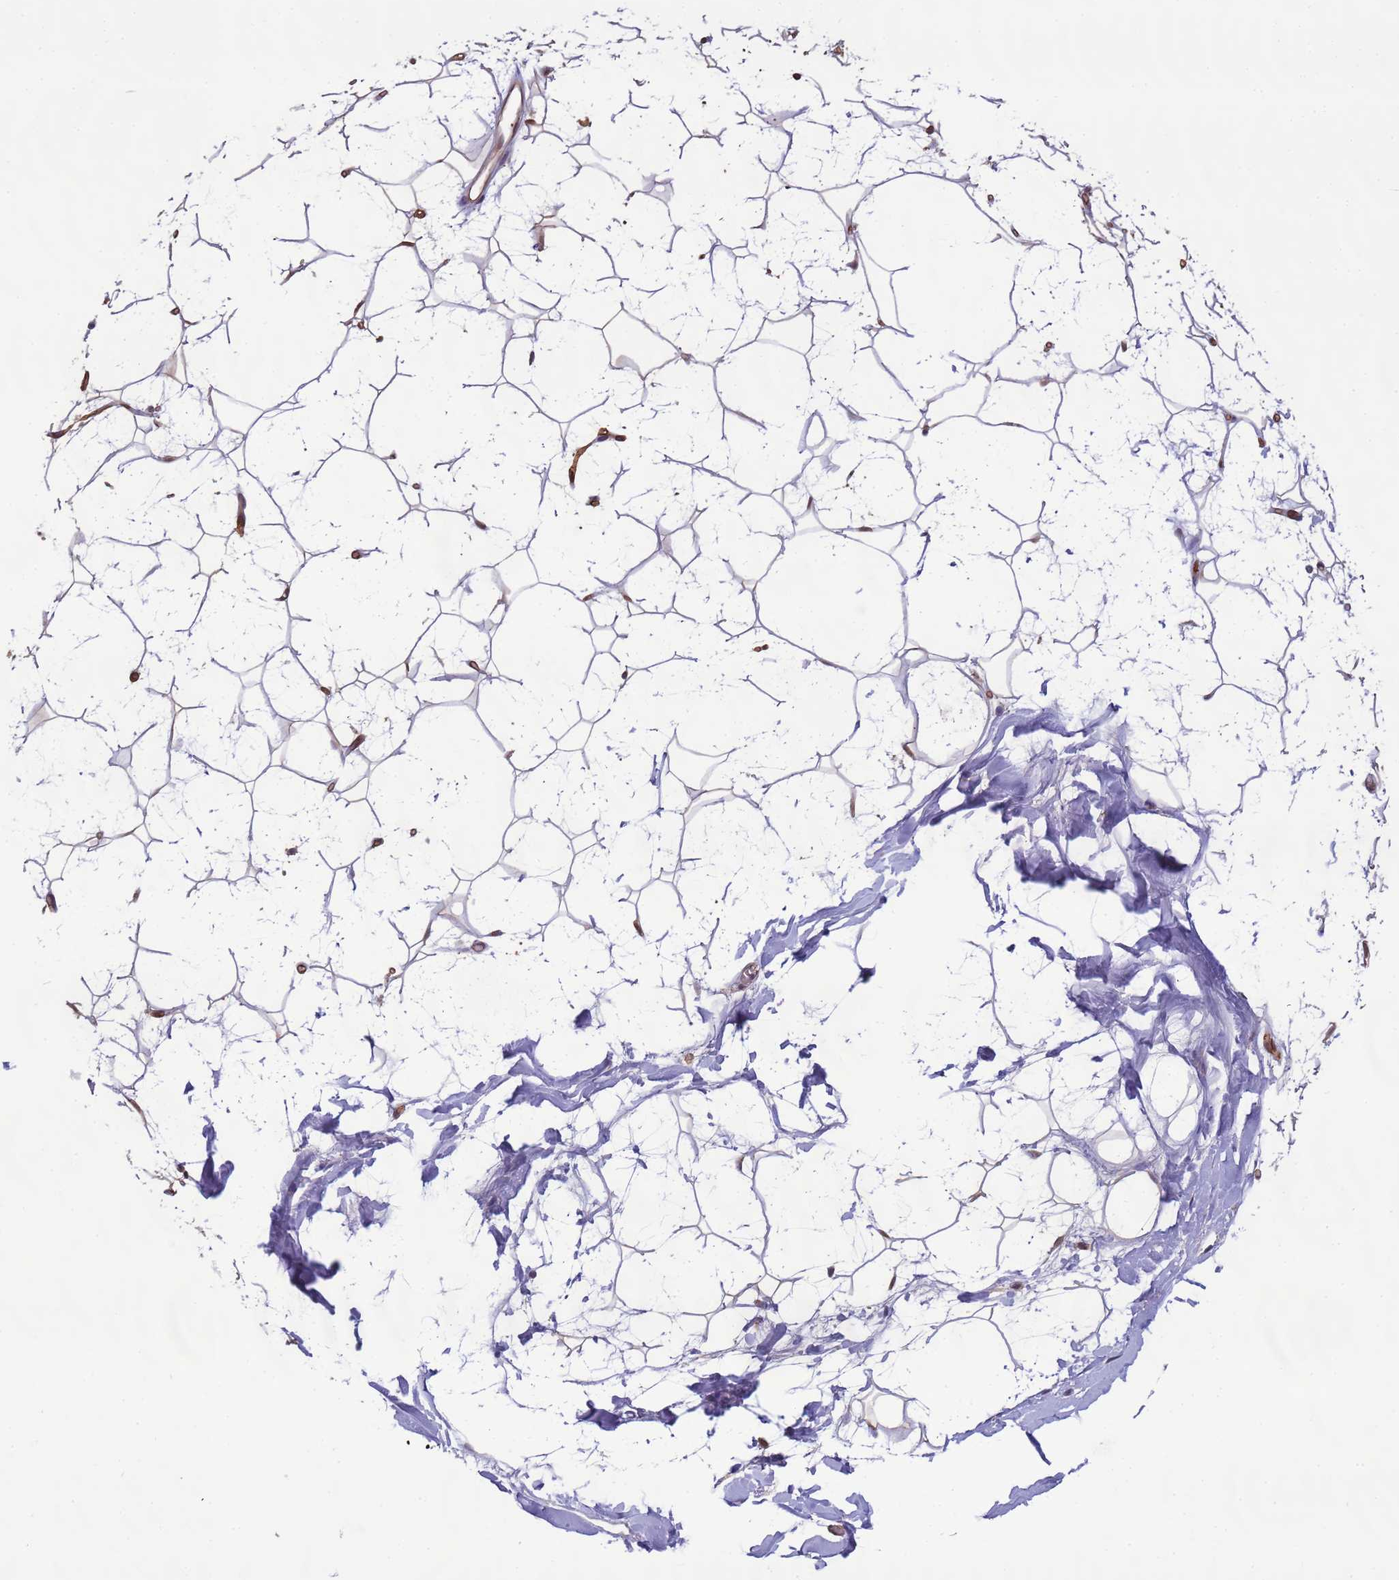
{"staining": {"intensity": "moderate", "quantity": "25%-75%", "location": "cytoplasmic/membranous"}, "tissue": "adipose tissue", "cell_type": "Adipocytes", "image_type": "normal", "snomed": [{"axis": "morphology", "description": "Normal tissue, NOS"}, {"axis": "topography", "description": "Breast"}], "caption": "A micrograph of adipose tissue stained for a protein demonstrates moderate cytoplasmic/membranous brown staining in adipocytes. The staining was performed using DAB, with brown indicating positive protein expression. Nuclei are stained blue with hematoxylin.", "gene": "ZBTB5", "patient": {"sex": "female", "age": 26}}